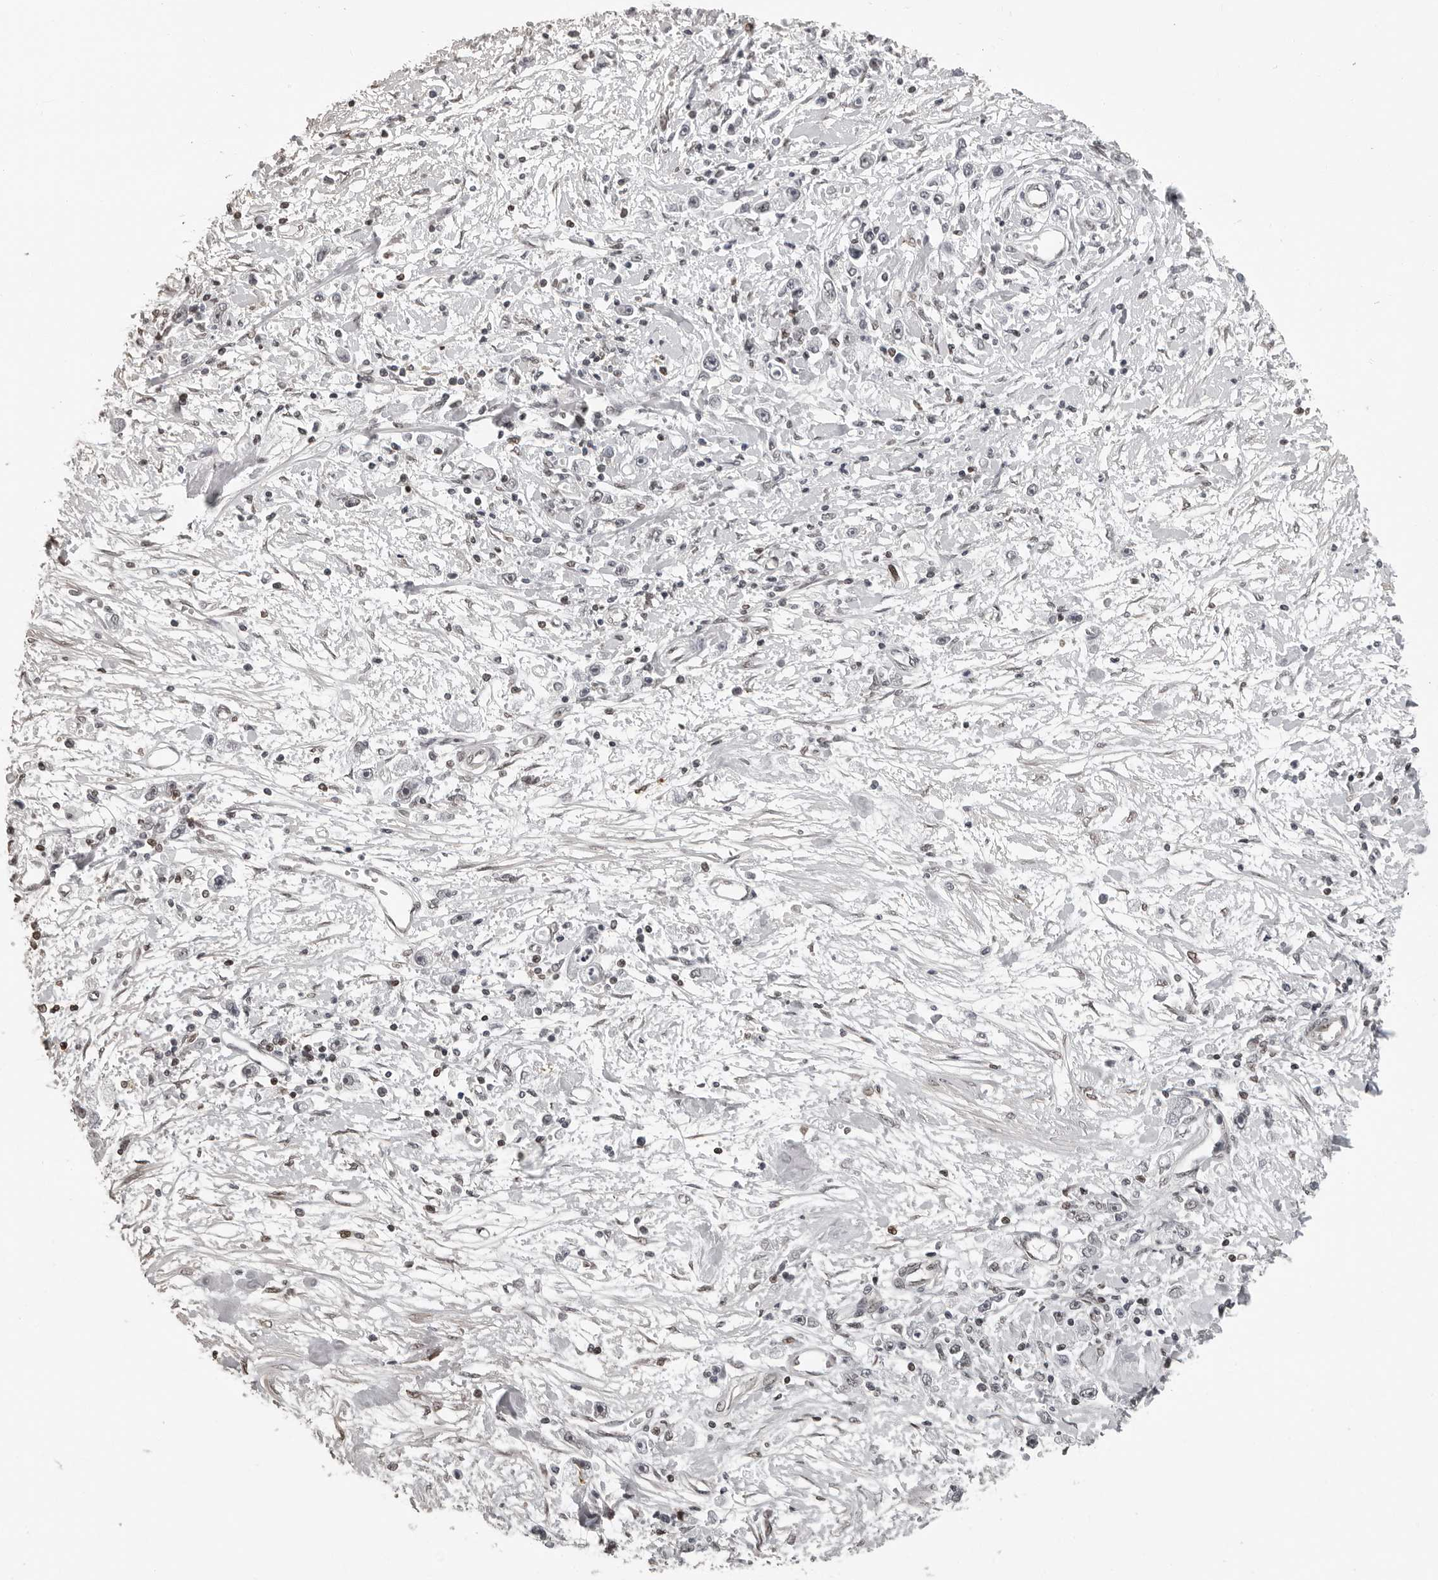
{"staining": {"intensity": "negative", "quantity": "none", "location": "none"}, "tissue": "stomach cancer", "cell_type": "Tumor cells", "image_type": "cancer", "snomed": [{"axis": "morphology", "description": "Adenocarcinoma, NOS"}, {"axis": "topography", "description": "Stomach"}], "caption": "High magnification brightfield microscopy of stomach adenocarcinoma stained with DAB (3,3'-diaminobenzidine) (brown) and counterstained with hematoxylin (blue): tumor cells show no significant staining.", "gene": "ORC1", "patient": {"sex": "female", "age": 59}}